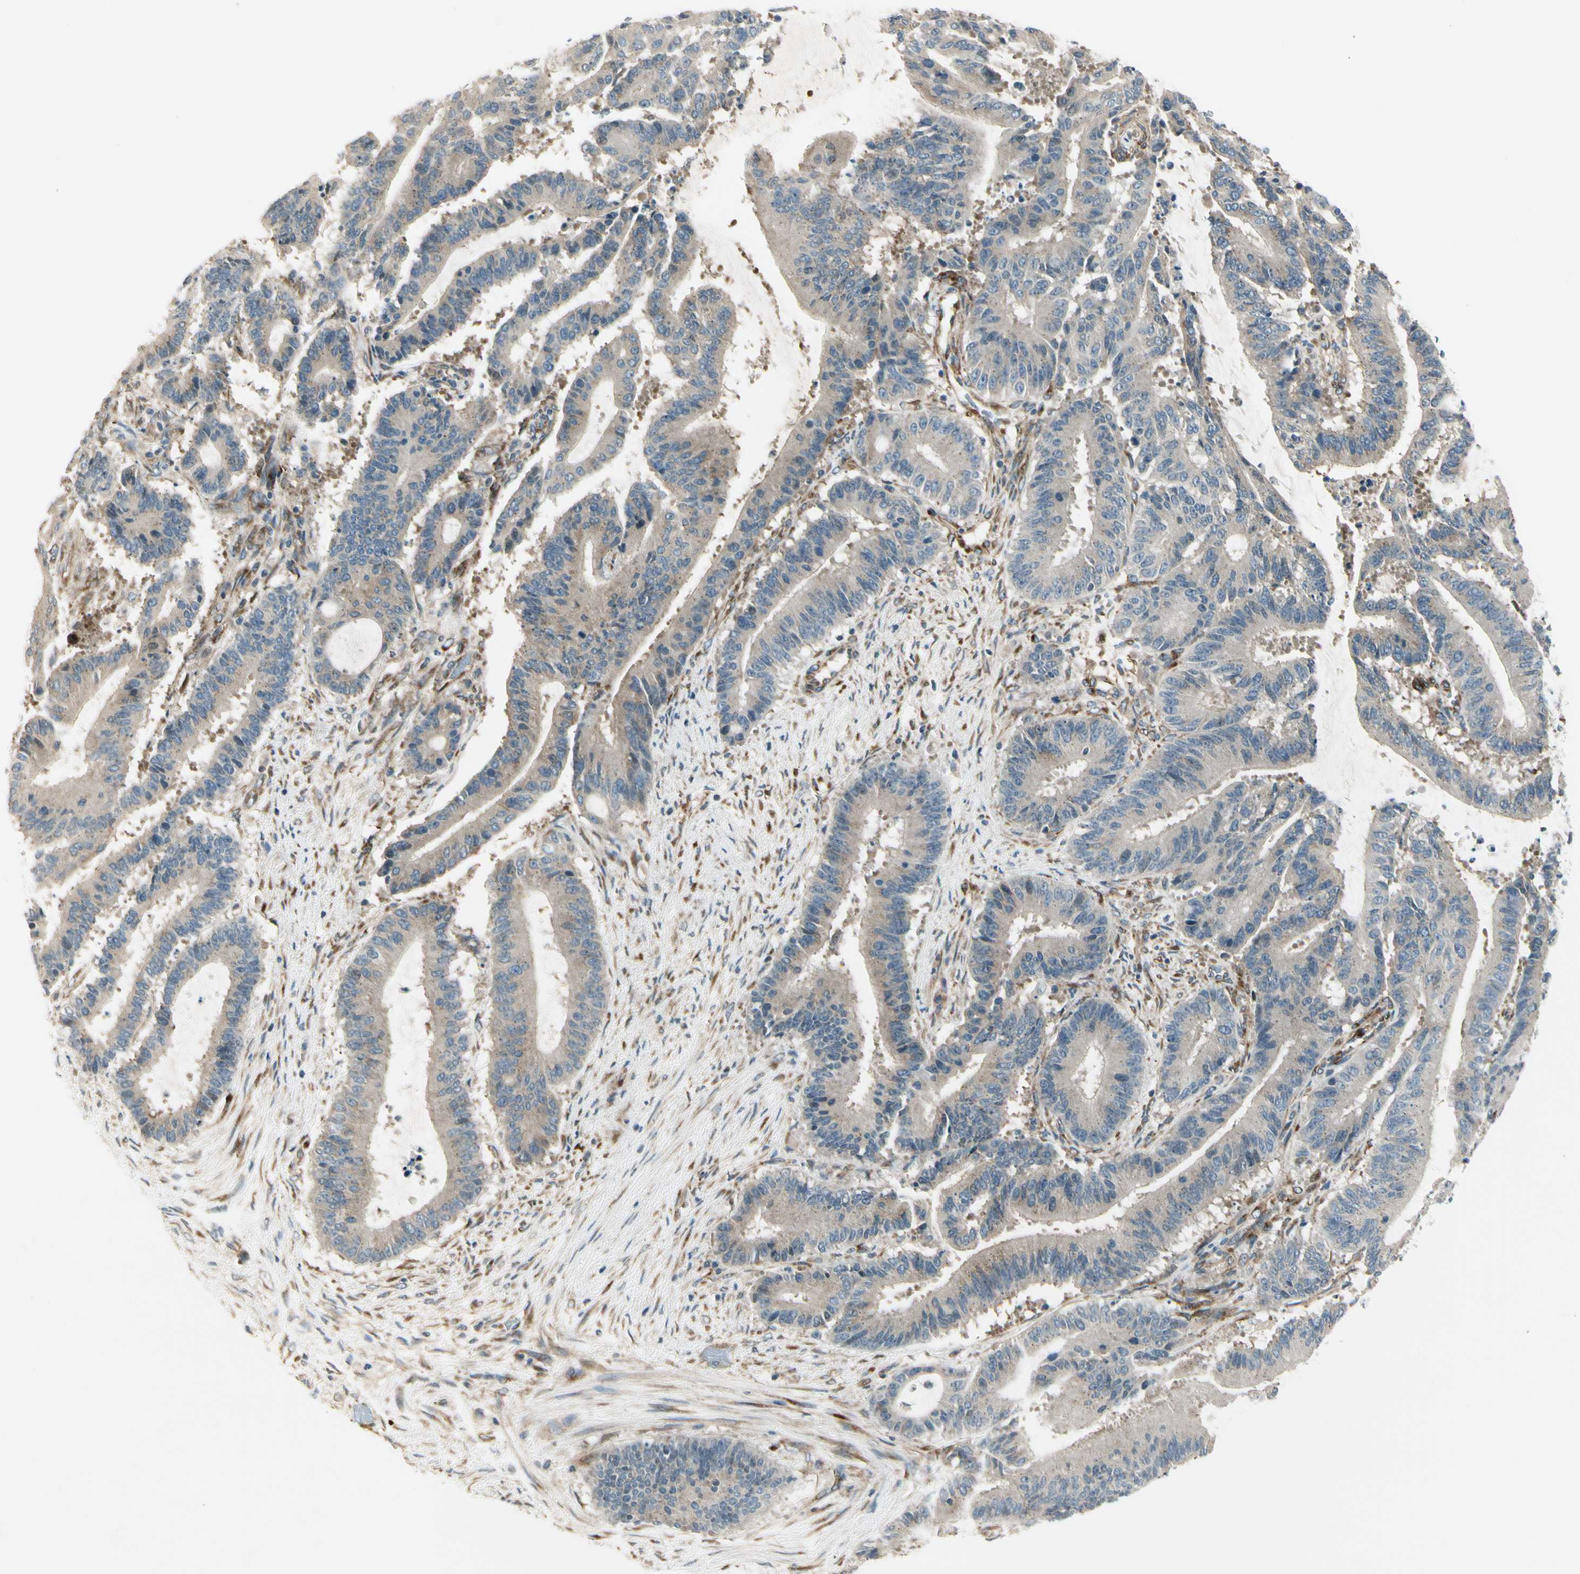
{"staining": {"intensity": "weak", "quantity": ">75%", "location": "cytoplasmic/membranous"}, "tissue": "liver cancer", "cell_type": "Tumor cells", "image_type": "cancer", "snomed": [{"axis": "morphology", "description": "Cholangiocarcinoma"}, {"axis": "topography", "description": "Liver"}], "caption": "IHC photomicrograph of liver cancer (cholangiocarcinoma) stained for a protein (brown), which displays low levels of weak cytoplasmic/membranous staining in approximately >75% of tumor cells.", "gene": "MANSC1", "patient": {"sex": "female", "age": 73}}